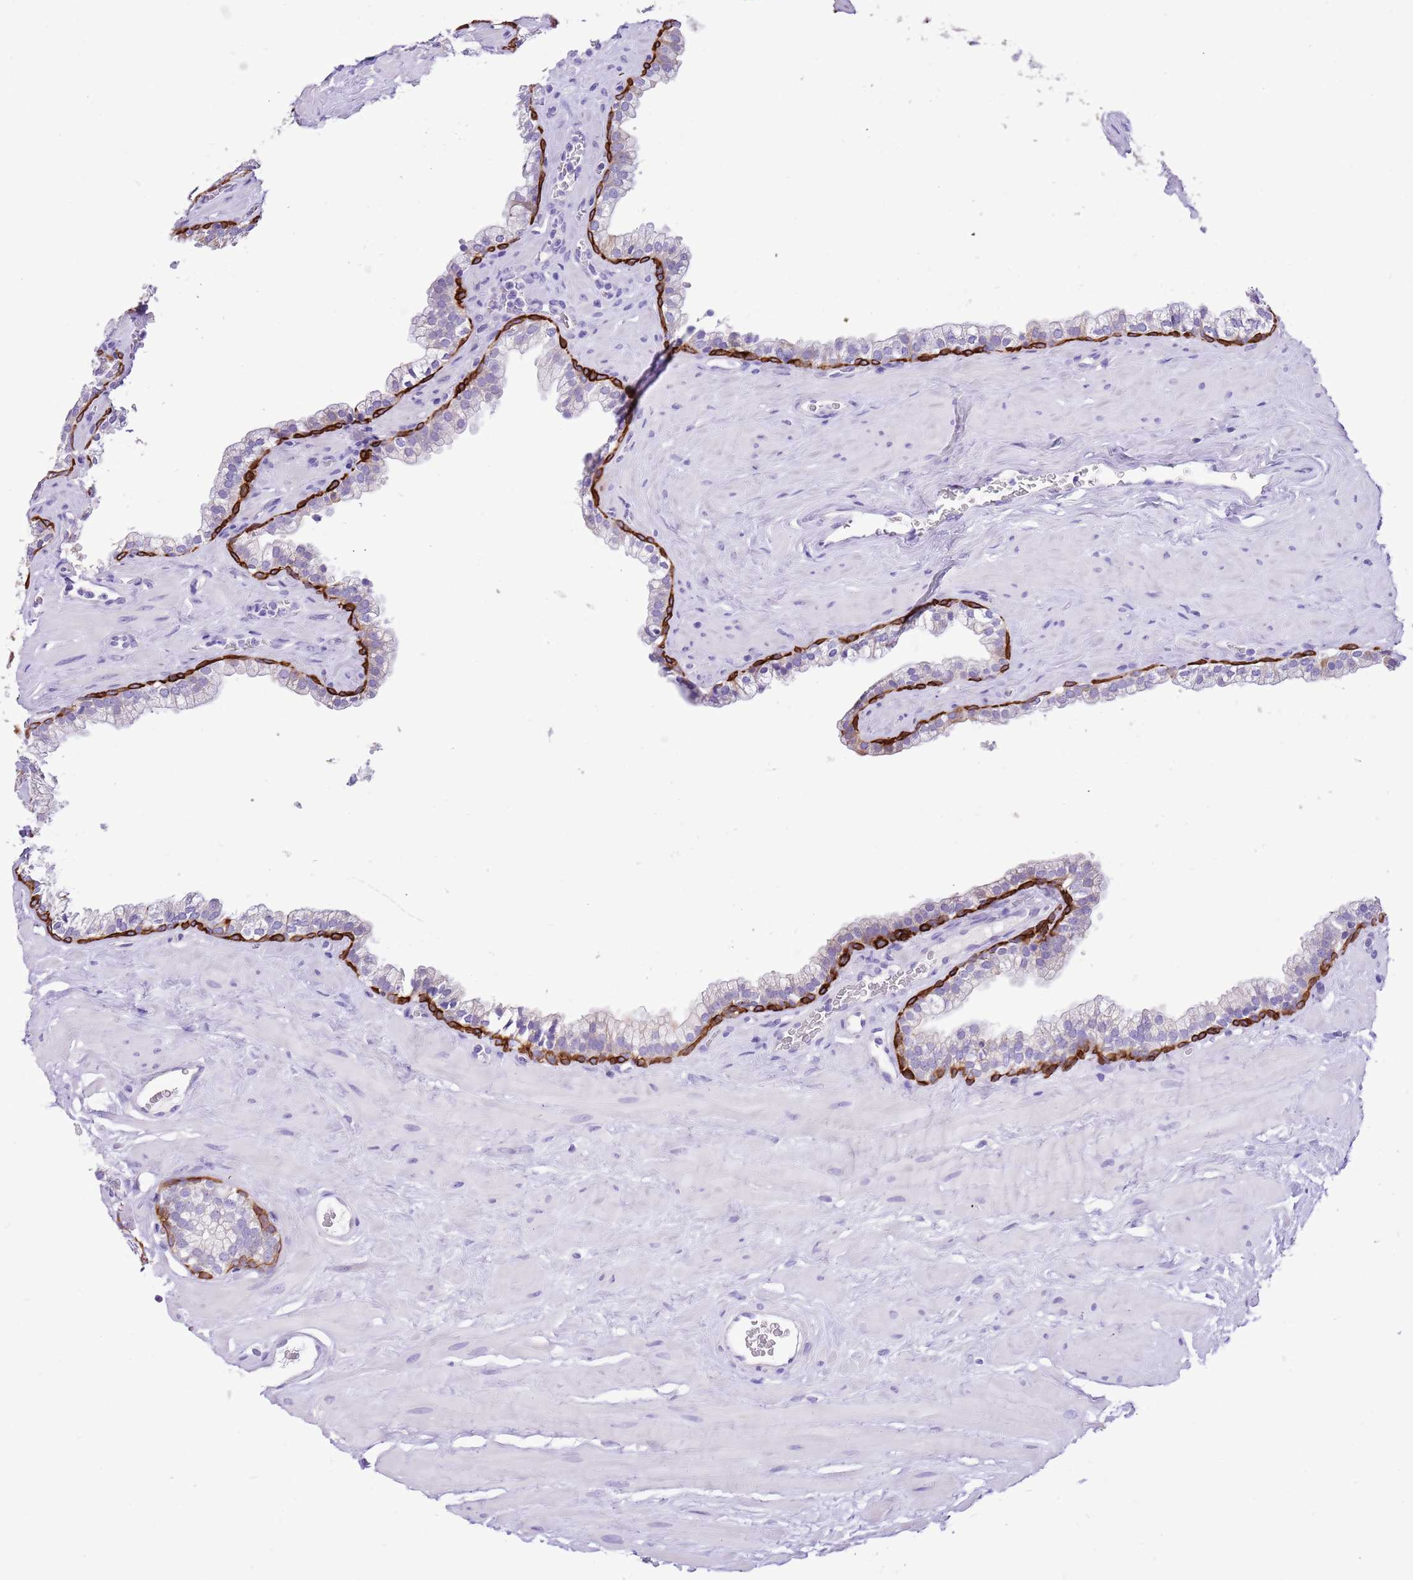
{"staining": {"intensity": "strong", "quantity": "25%-75%", "location": "cytoplasmic/membranous"}, "tissue": "prostate", "cell_type": "Glandular cells", "image_type": "normal", "snomed": [{"axis": "morphology", "description": "Normal tissue, NOS"}, {"axis": "morphology", "description": "Urothelial carcinoma, Low grade"}, {"axis": "topography", "description": "Urinary bladder"}, {"axis": "topography", "description": "Prostate"}], "caption": "A photomicrograph showing strong cytoplasmic/membranous expression in approximately 25%-75% of glandular cells in normal prostate, as visualized by brown immunohistochemical staining.", "gene": "R3HDM4", "patient": {"sex": "male", "age": 60}}